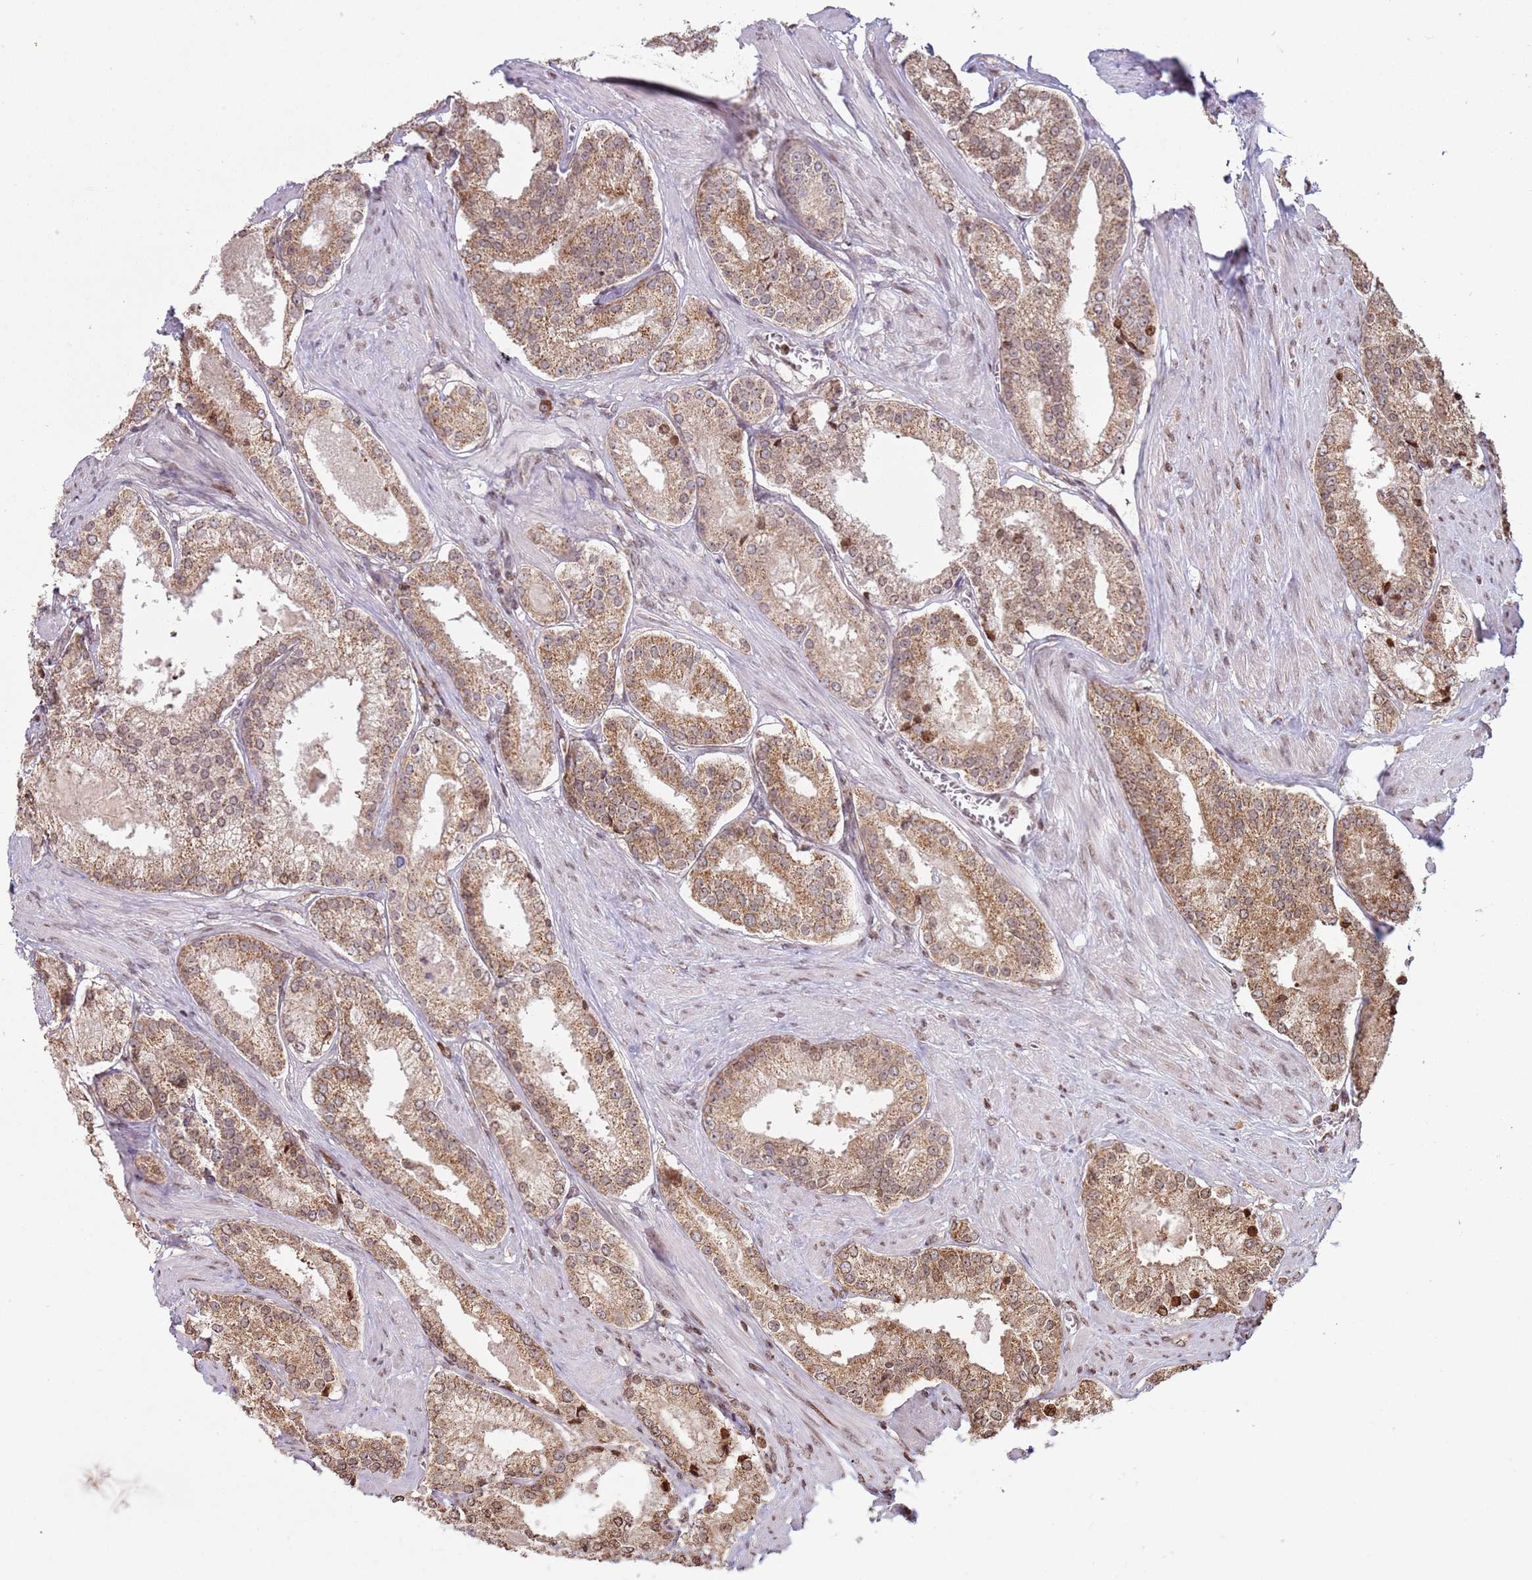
{"staining": {"intensity": "moderate", "quantity": ">75%", "location": "cytoplasmic/membranous"}, "tissue": "prostate cancer", "cell_type": "Tumor cells", "image_type": "cancer", "snomed": [{"axis": "morphology", "description": "Adenocarcinoma, Low grade"}, {"axis": "topography", "description": "Prostate"}], "caption": "Adenocarcinoma (low-grade) (prostate) stained with immunohistochemistry (IHC) shows moderate cytoplasmic/membranous expression in about >75% of tumor cells.", "gene": "SCAF1", "patient": {"sex": "male", "age": 54}}